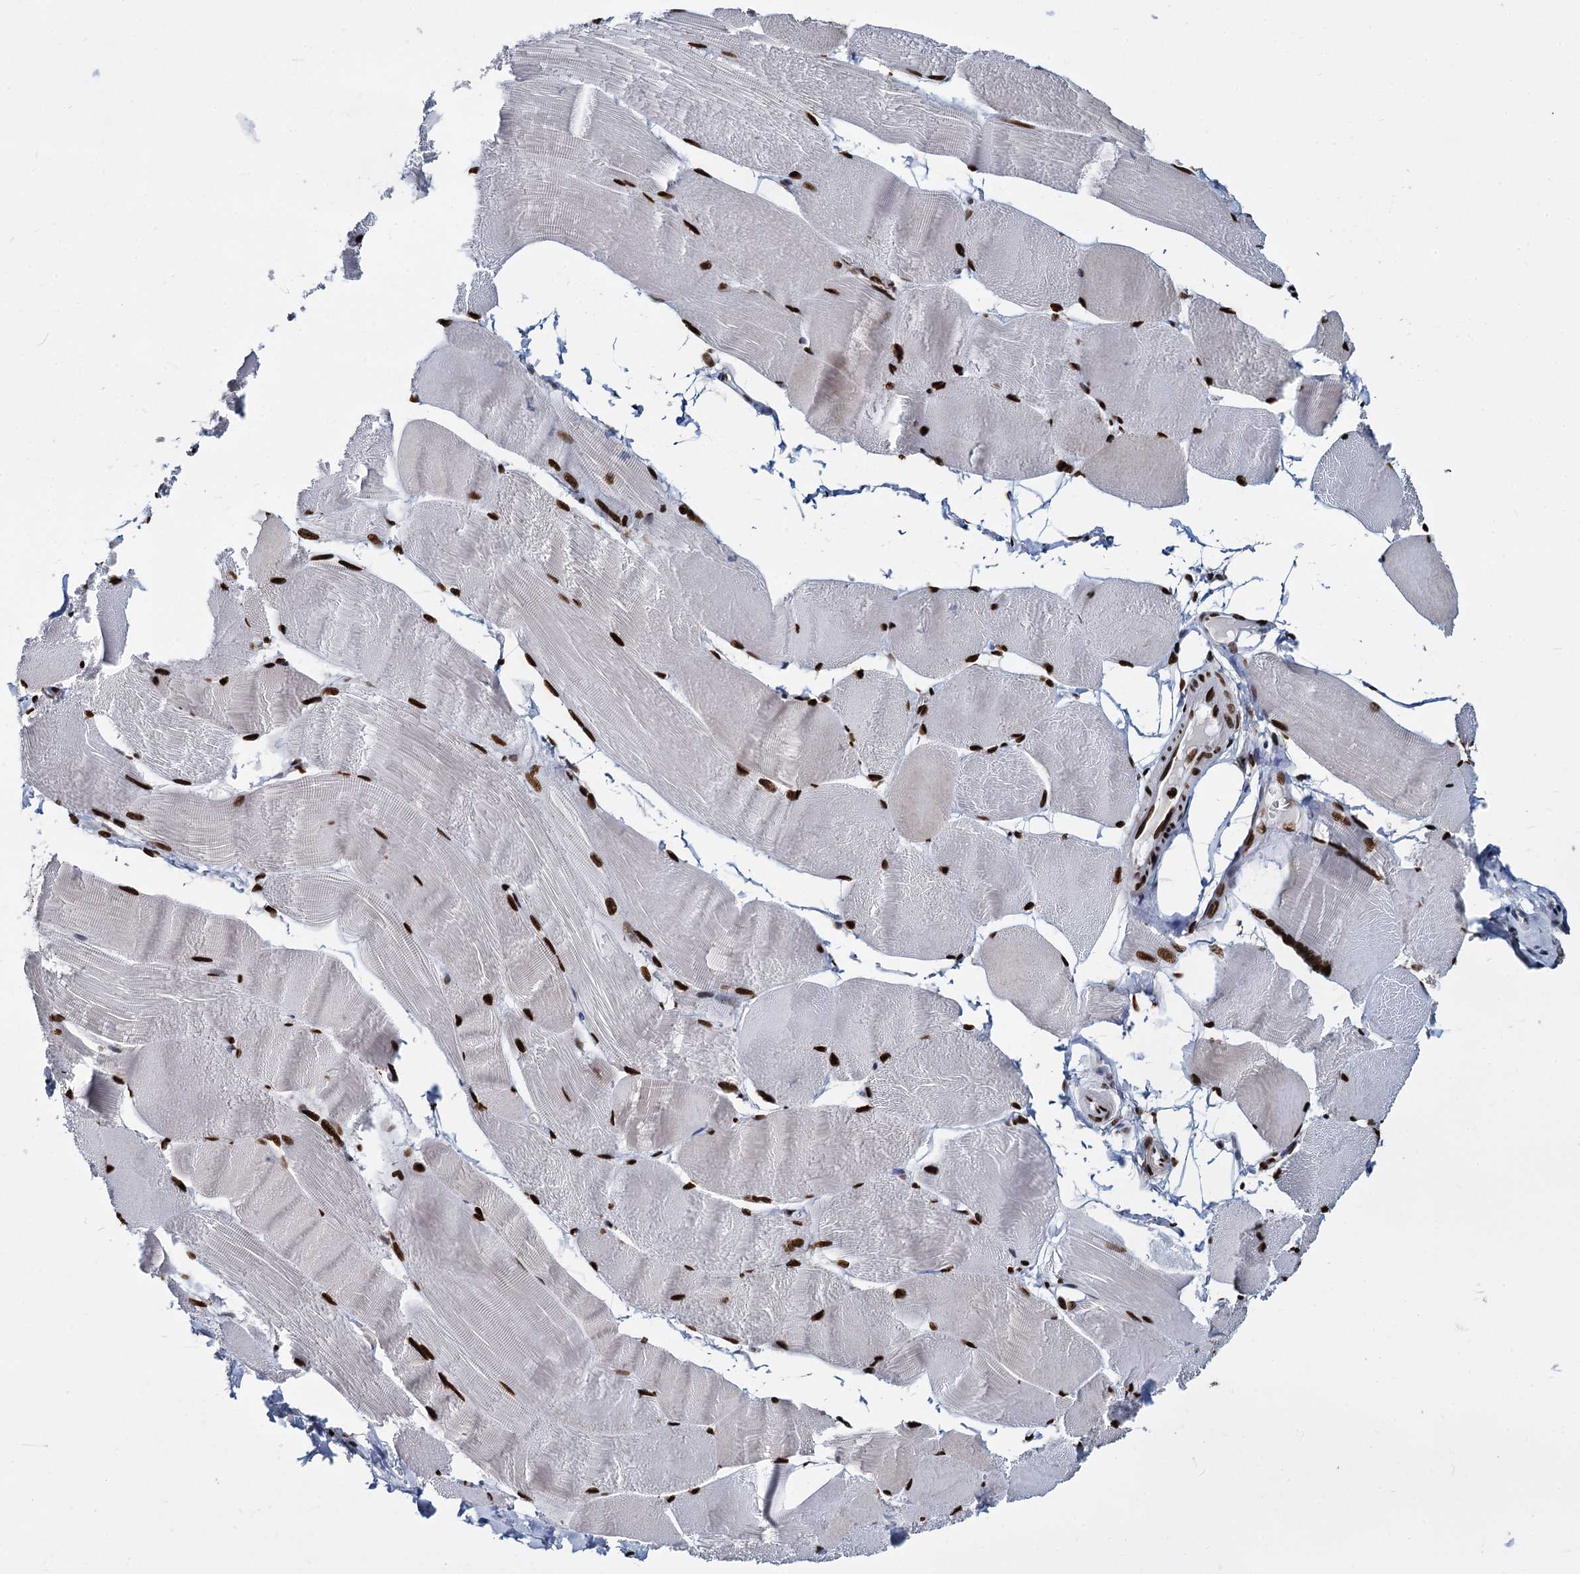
{"staining": {"intensity": "strong", "quantity": ">75%", "location": "nuclear"}, "tissue": "skeletal muscle", "cell_type": "Myocytes", "image_type": "normal", "snomed": [{"axis": "morphology", "description": "Normal tissue, NOS"}, {"axis": "morphology", "description": "Basal cell carcinoma"}, {"axis": "topography", "description": "Skeletal muscle"}], "caption": "Myocytes show high levels of strong nuclear staining in about >75% of cells in benign human skeletal muscle. The staining was performed using DAB, with brown indicating positive protein expression. Nuclei are stained blue with hematoxylin.", "gene": "DCPS", "patient": {"sex": "female", "age": 64}}